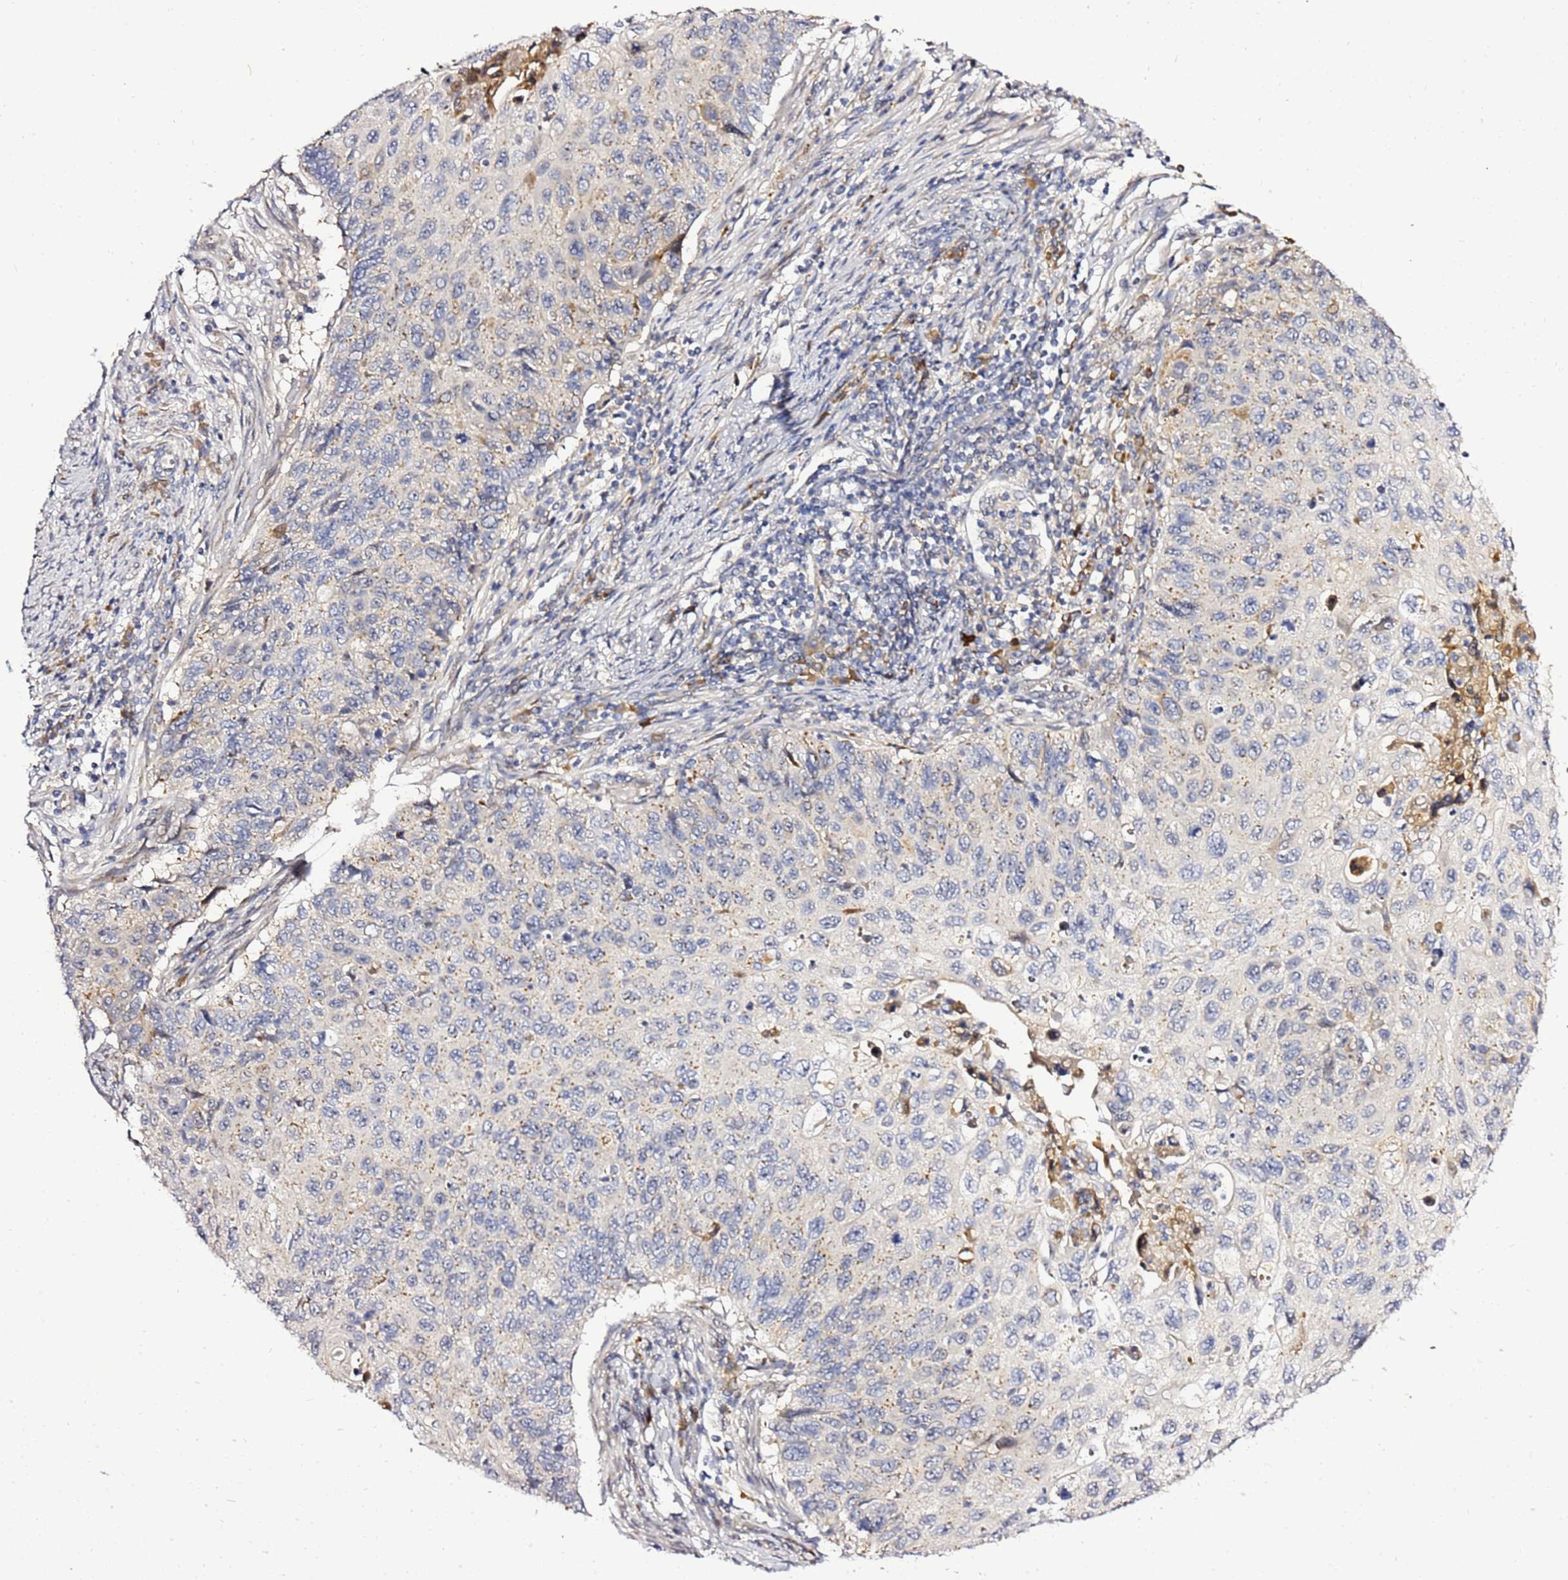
{"staining": {"intensity": "weak", "quantity": "<25%", "location": "cytoplasmic/membranous"}, "tissue": "cervical cancer", "cell_type": "Tumor cells", "image_type": "cancer", "snomed": [{"axis": "morphology", "description": "Squamous cell carcinoma, NOS"}, {"axis": "topography", "description": "Cervix"}], "caption": "A high-resolution image shows IHC staining of squamous cell carcinoma (cervical), which reveals no significant positivity in tumor cells.", "gene": "NOL8", "patient": {"sex": "female", "age": 70}}